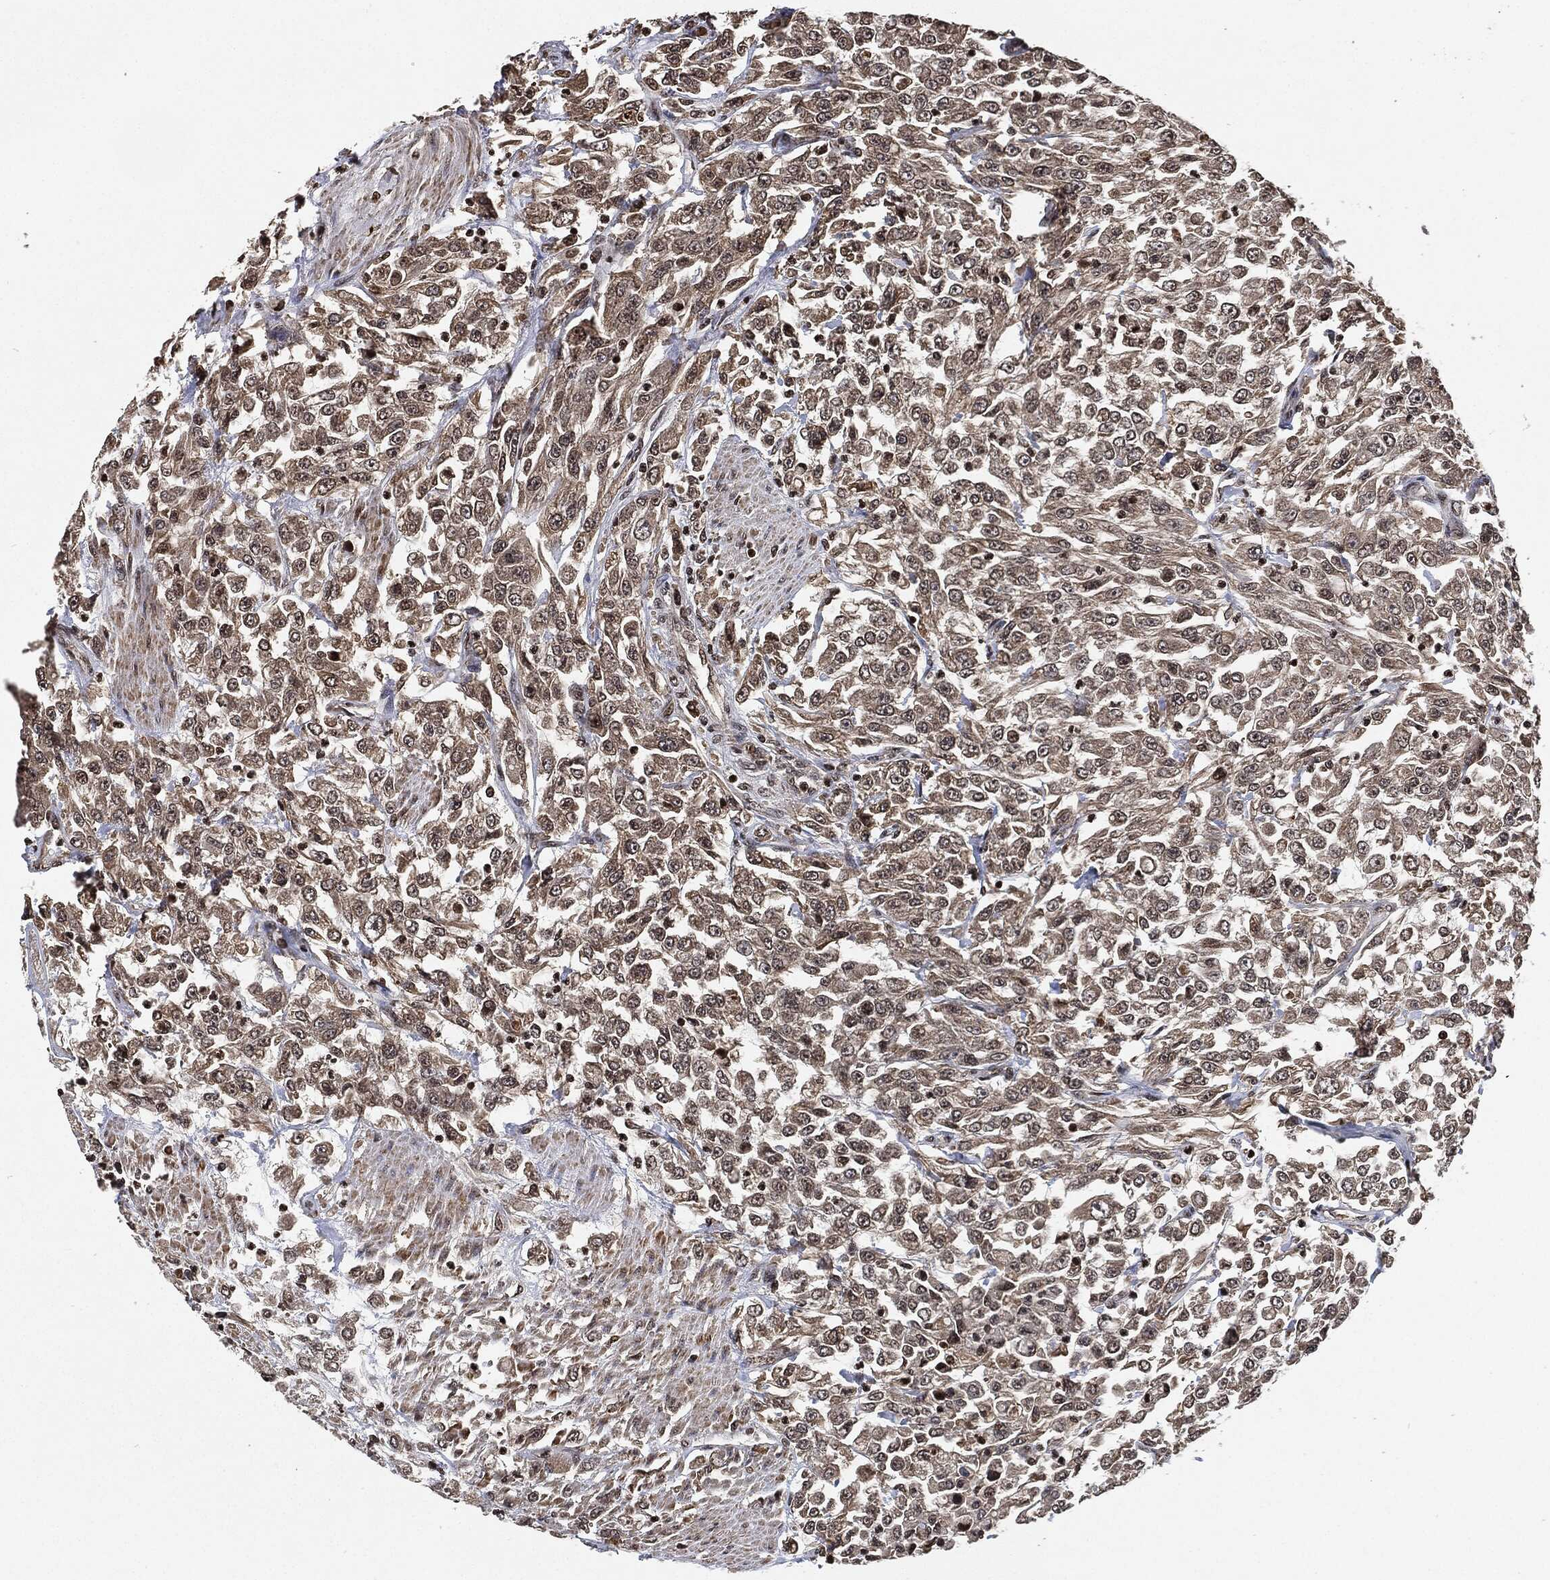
{"staining": {"intensity": "weak", "quantity": "<25%", "location": "cytoplasmic/membranous"}, "tissue": "urothelial cancer", "cell_type": "Tumor cells", "image_type": "cancer", "snomed": [{"axis": "morphology", "description": "Urothelial carcinoma, High grade"}, {"axis": "topography", "description": "Urinary bladder"}], "caption": "High-grade urothelial carcinoma was stained to show a protein in brown. There is no significant expression in tumor cells.", "gene": "PDK1", "patient": {"sex": "male", "age": 46}}